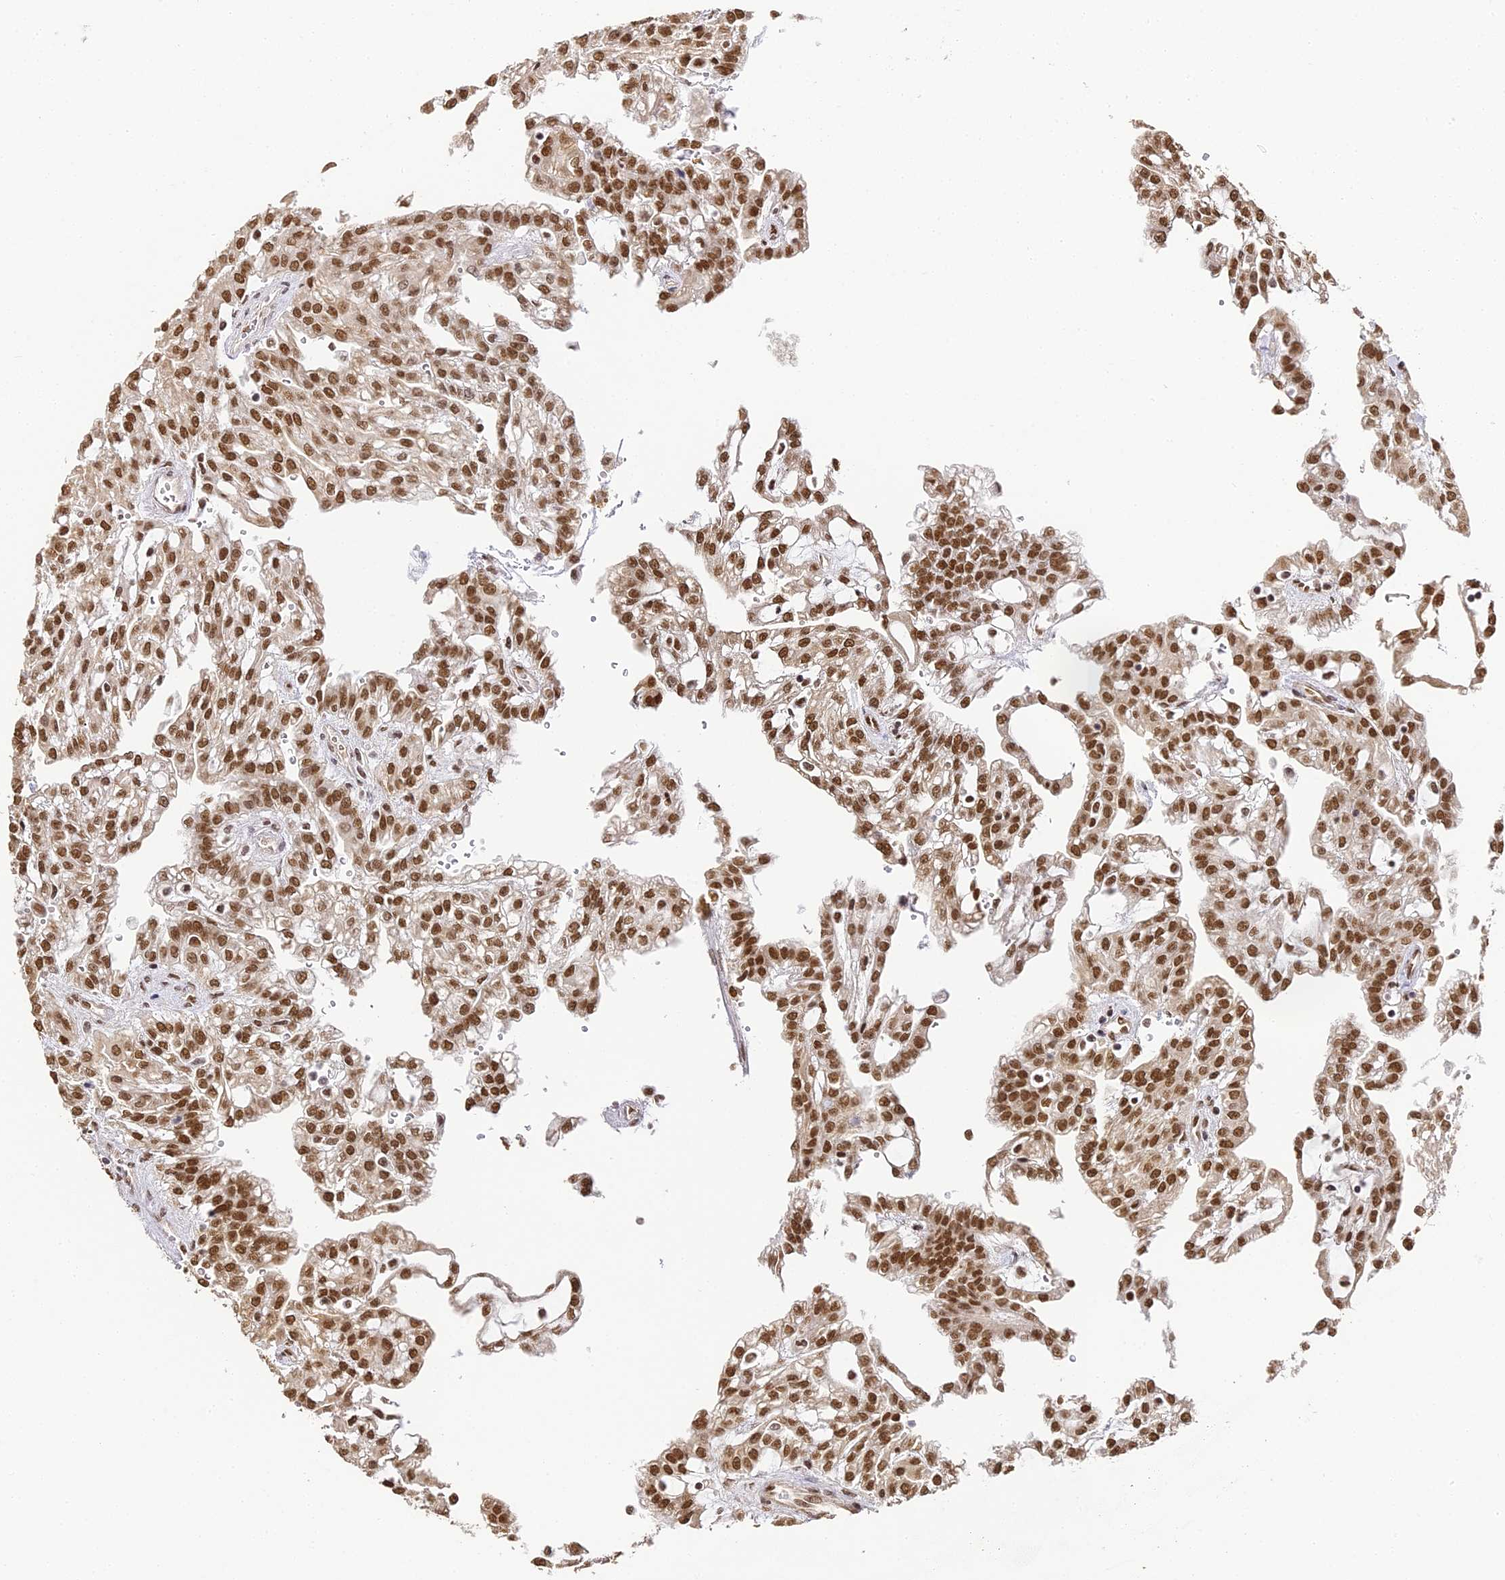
{"staining": {"intensity": "strong", "quantity": ">75%", "location": "nuclear"}, "tissue": "renal cancer", "cell_type": "Tumor cells", "image_type": "cancer", "snomed": [{"axis": "morphology", "description": "Adenocarcinoma, NOS"}, {"axis": "topography", "description": "Kidney"}], "caption": "DAB (3,3'-diaminobenzidine) immunohistochemical staining of renal cancer demonstrates strong nuclear protein expression in approximately >75% of tumor cells. Using DAB (brown) and hematoxylin (blue) stains, captured at high magnification using brightfield microscopy.", "gene": "HNRNPA1", "patient": {"sex": "male", "age": 63}}